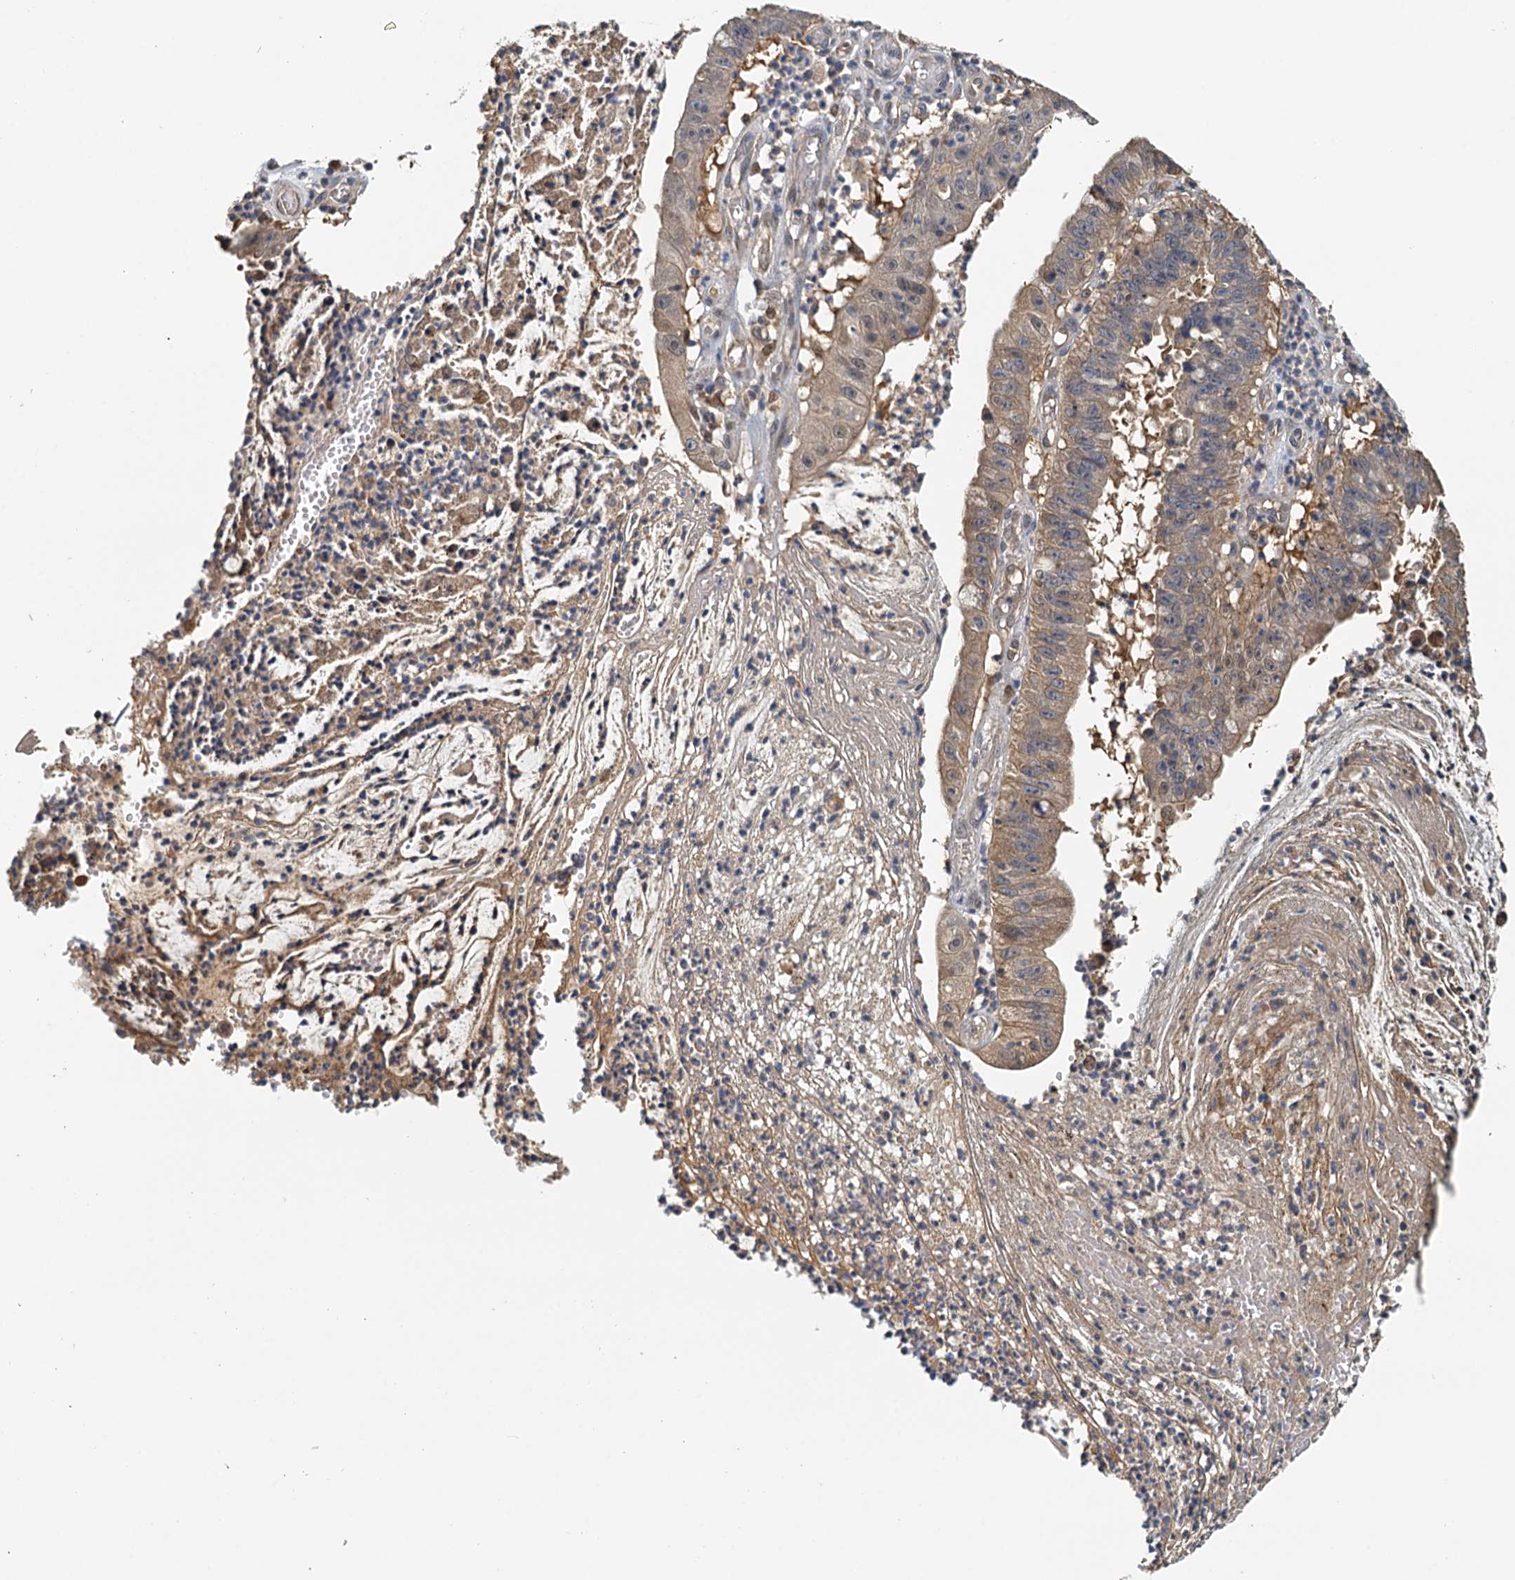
{"staining": {"intensity": "moderate", "quantity": "25%-75%", "location": "cytoplasmic/membranous"}, "tissue": "stomach cancer", "cell_type": "Tumor cells", "image_type": "cancer", "snomed": [{"axis": "morphology", "description": "Adenocarcinoma, NOS"}, {"axis": "topography", "description": "Stomach"}], "caption": "The image reveals staining of stomach cancer, revealing moderate cytoplasmic/membranous protein expression (brown color) within tumor cells. Using DAB (3,3'-diaminobenzidine) (brown) and hematoxylin (blue) stains, captured at high magnification using brightfield microscopy.", "gene": "UBL7", "patient": {"sex": "male", "age": 59}}